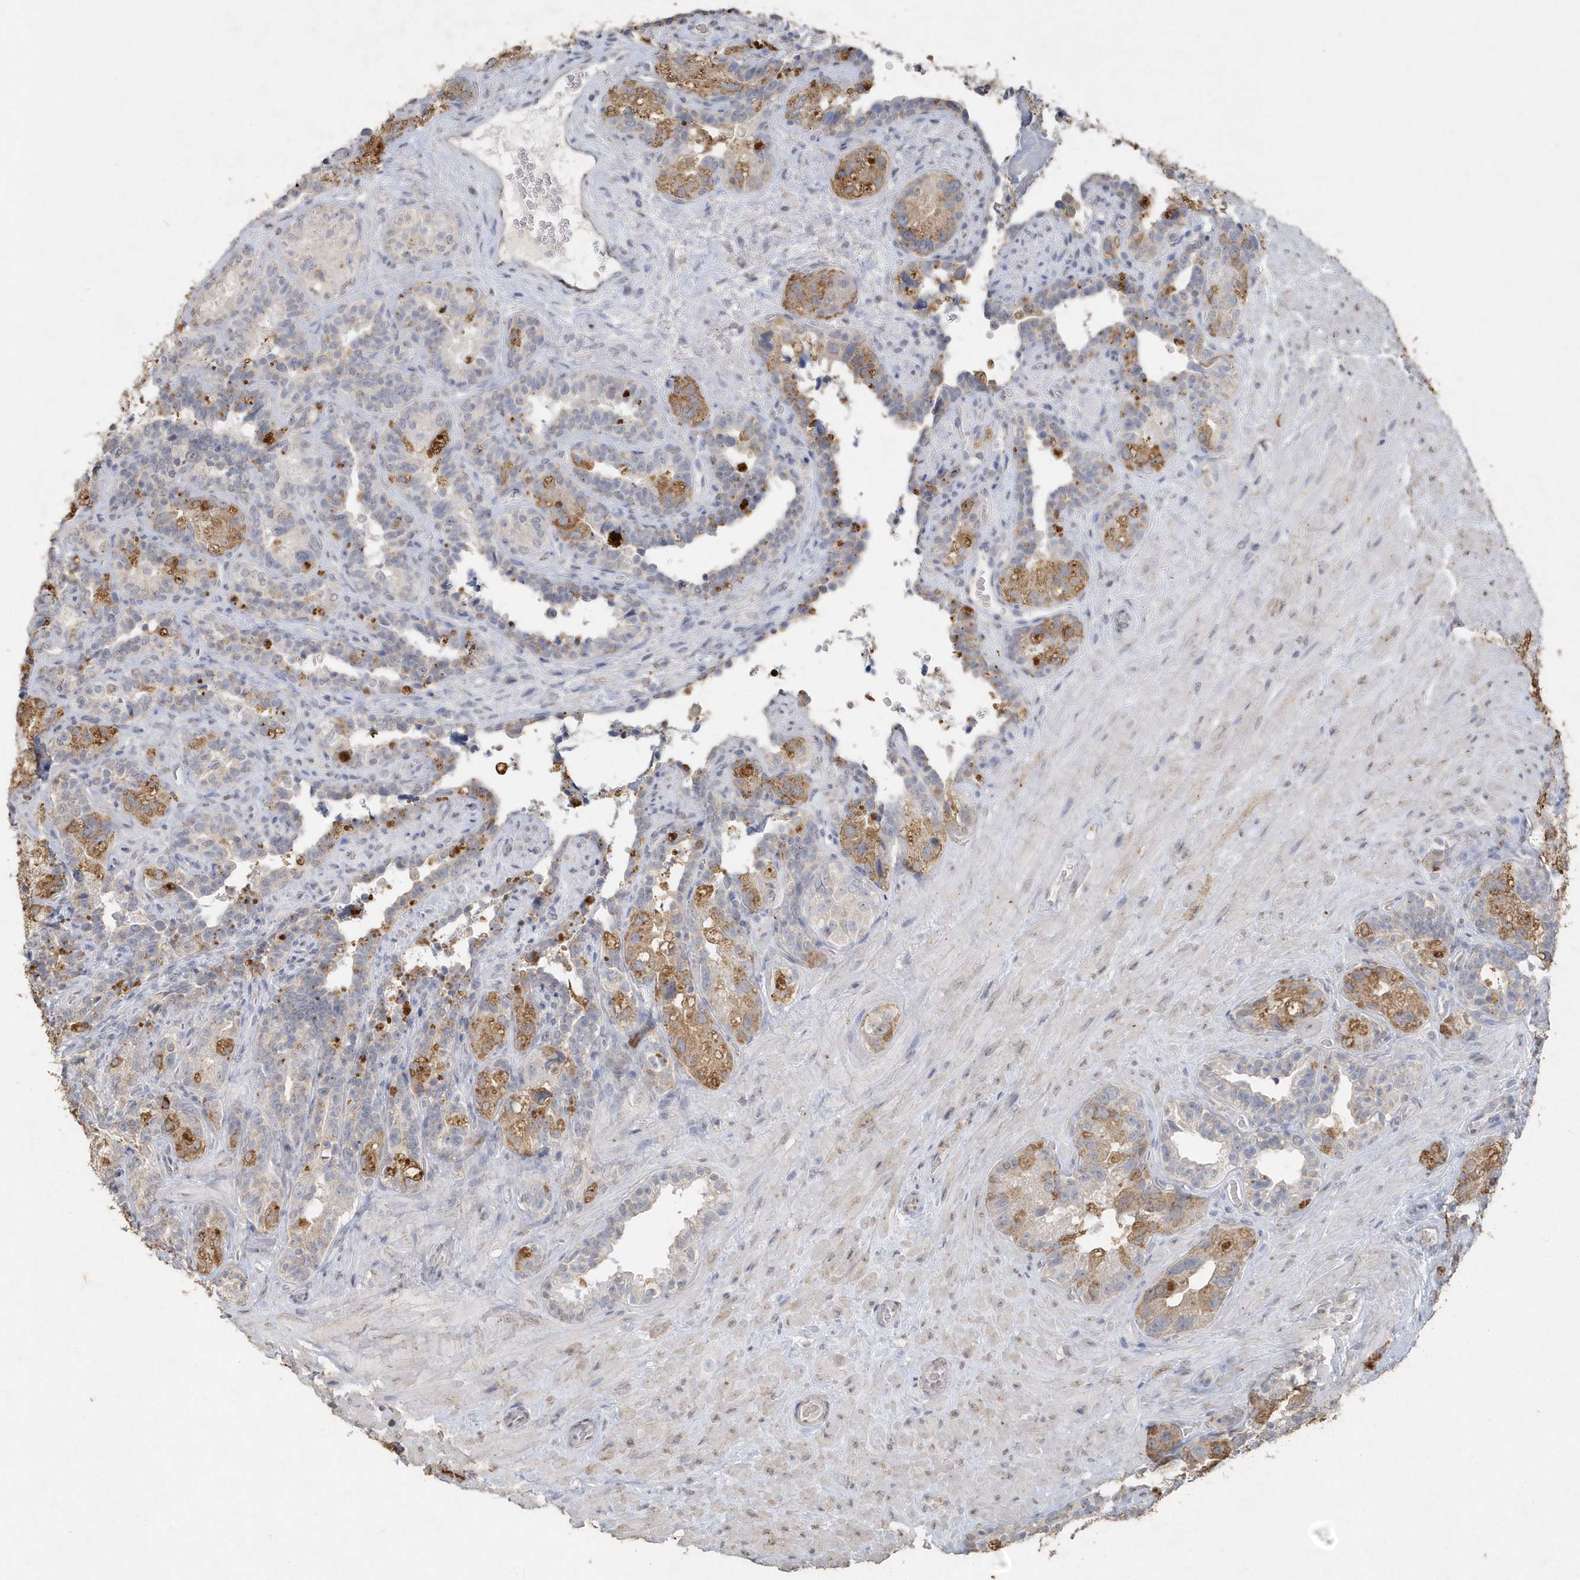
{"staining": {"intensity": "moderate", "quantity": "25%-75%", "location": "cytoplasmic/membranous"}, "tissue": "seminal vesicle", "cell_type": "Glandular cells", "image_type": "normal", "snomed": [{"axis": "morphology", "description": "Normal tissue, NOS"}, {"axis": "topography", "description": "Seminal veicle"}, {"axis": "topography", "description": "Peripheral nerve tissue"}], "caption": "The photomicrograph demonstrates staining of benign seminal vesicle, revealing moderate cytoplasmic/membranous protein expression (brown color) within glandular cells. (Stains: DAB (3,3'-diaminobenzidine) in brown, nuclei in blue, Microscopy: brightfield microscopy at high magnification).", "gene": "PDCD1", "patient": {"sex": "male", "age": 67}}